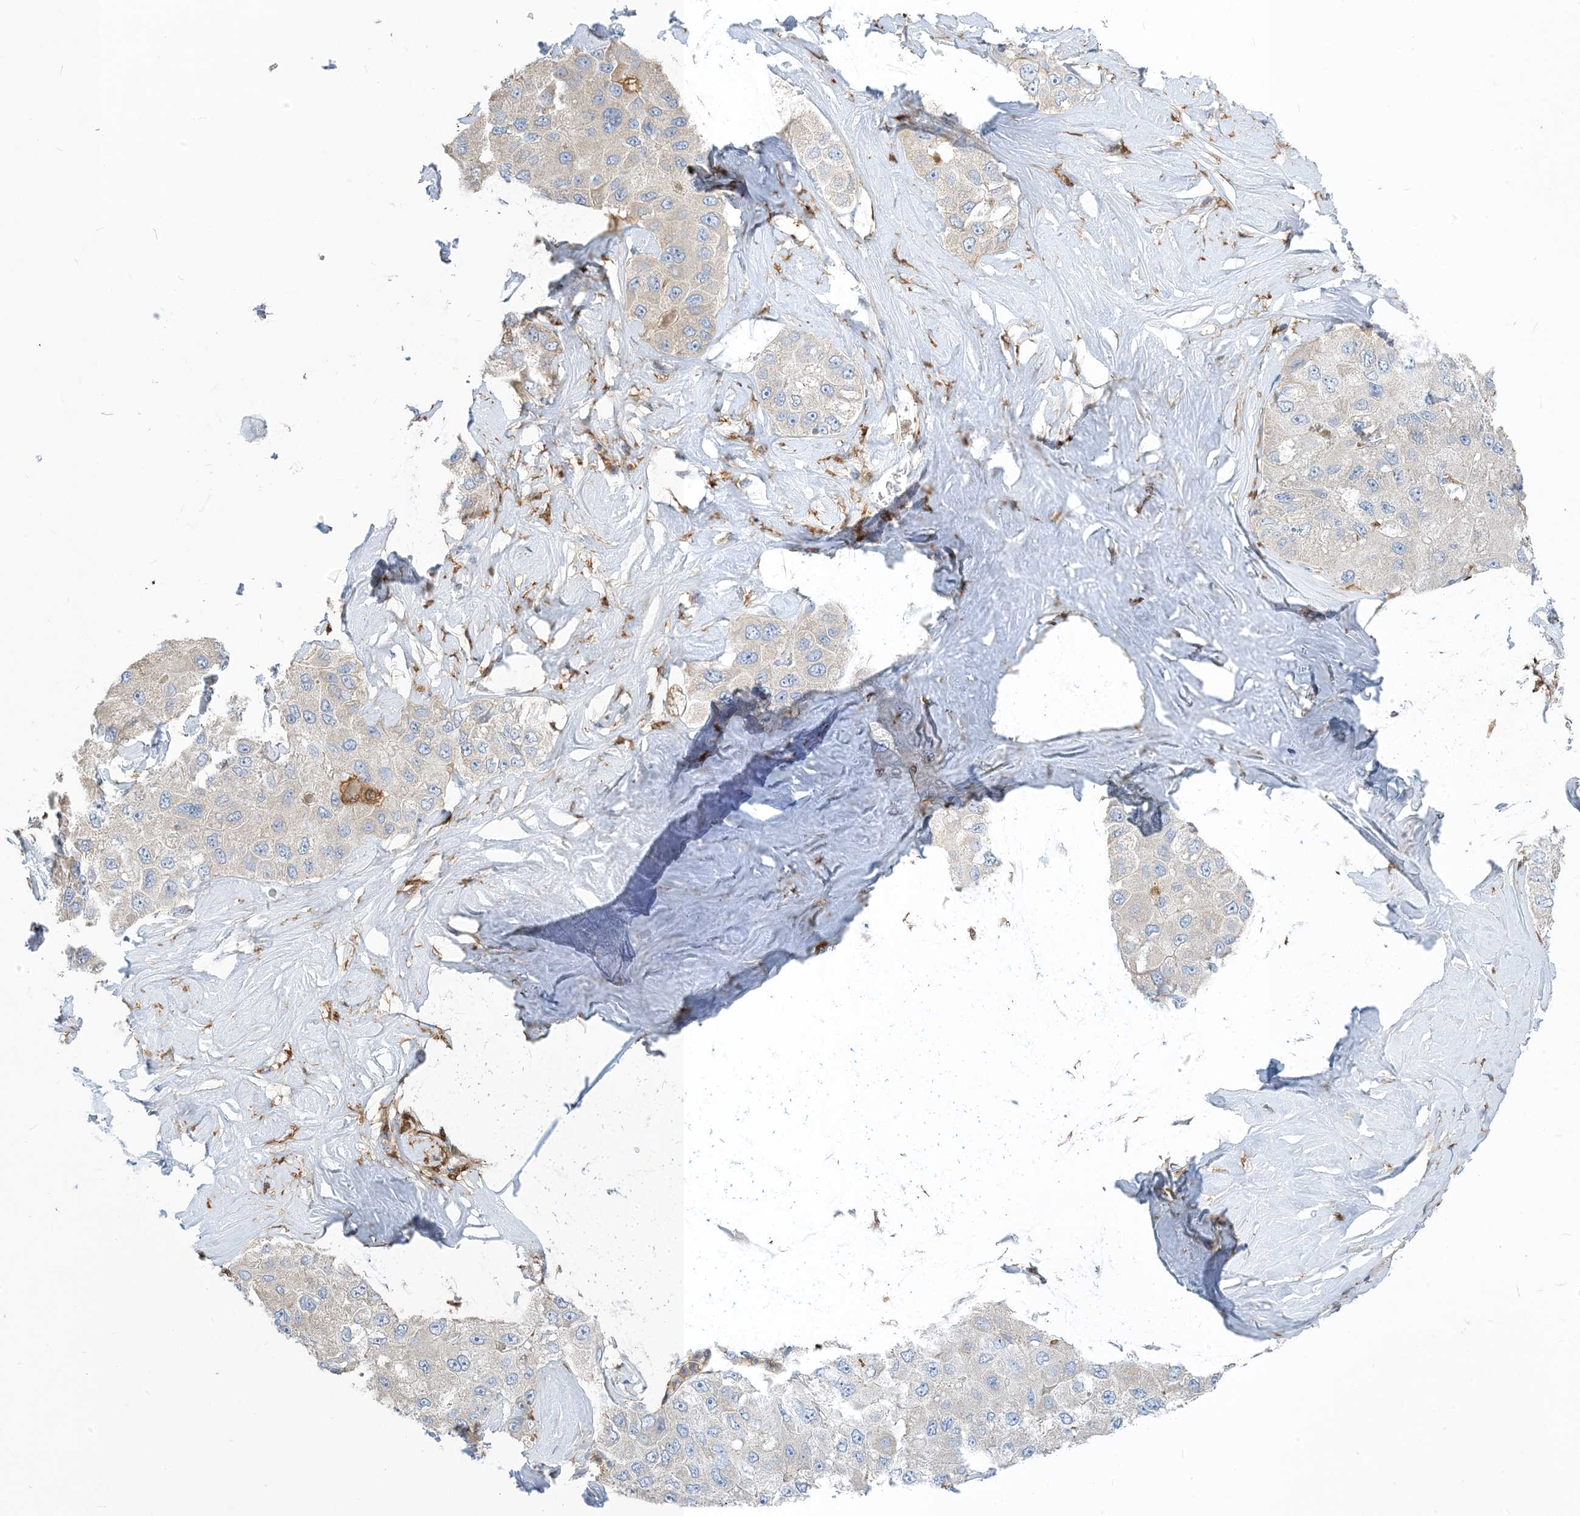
{"staining": {"intensity": "negative", "quantity": "none", "location": "none"}, "tissue": "liver cancer", "cell_type": "Tumor cells", "image_type": "cancer", "snomed": [{"axis": "morphology", "description": "Carcinoma, Hepatocellular, NOS"}, {"axis": "topography", "description": "Liver"}], "caption": "DAB (3,3'-diaminobenzidine) immunohistochemical staining of liver hepatocellular carcinoma shows no significant positivity in tumor cells.", "gene": "NAGK", "patient": {"sex": "male", "age": 80}}